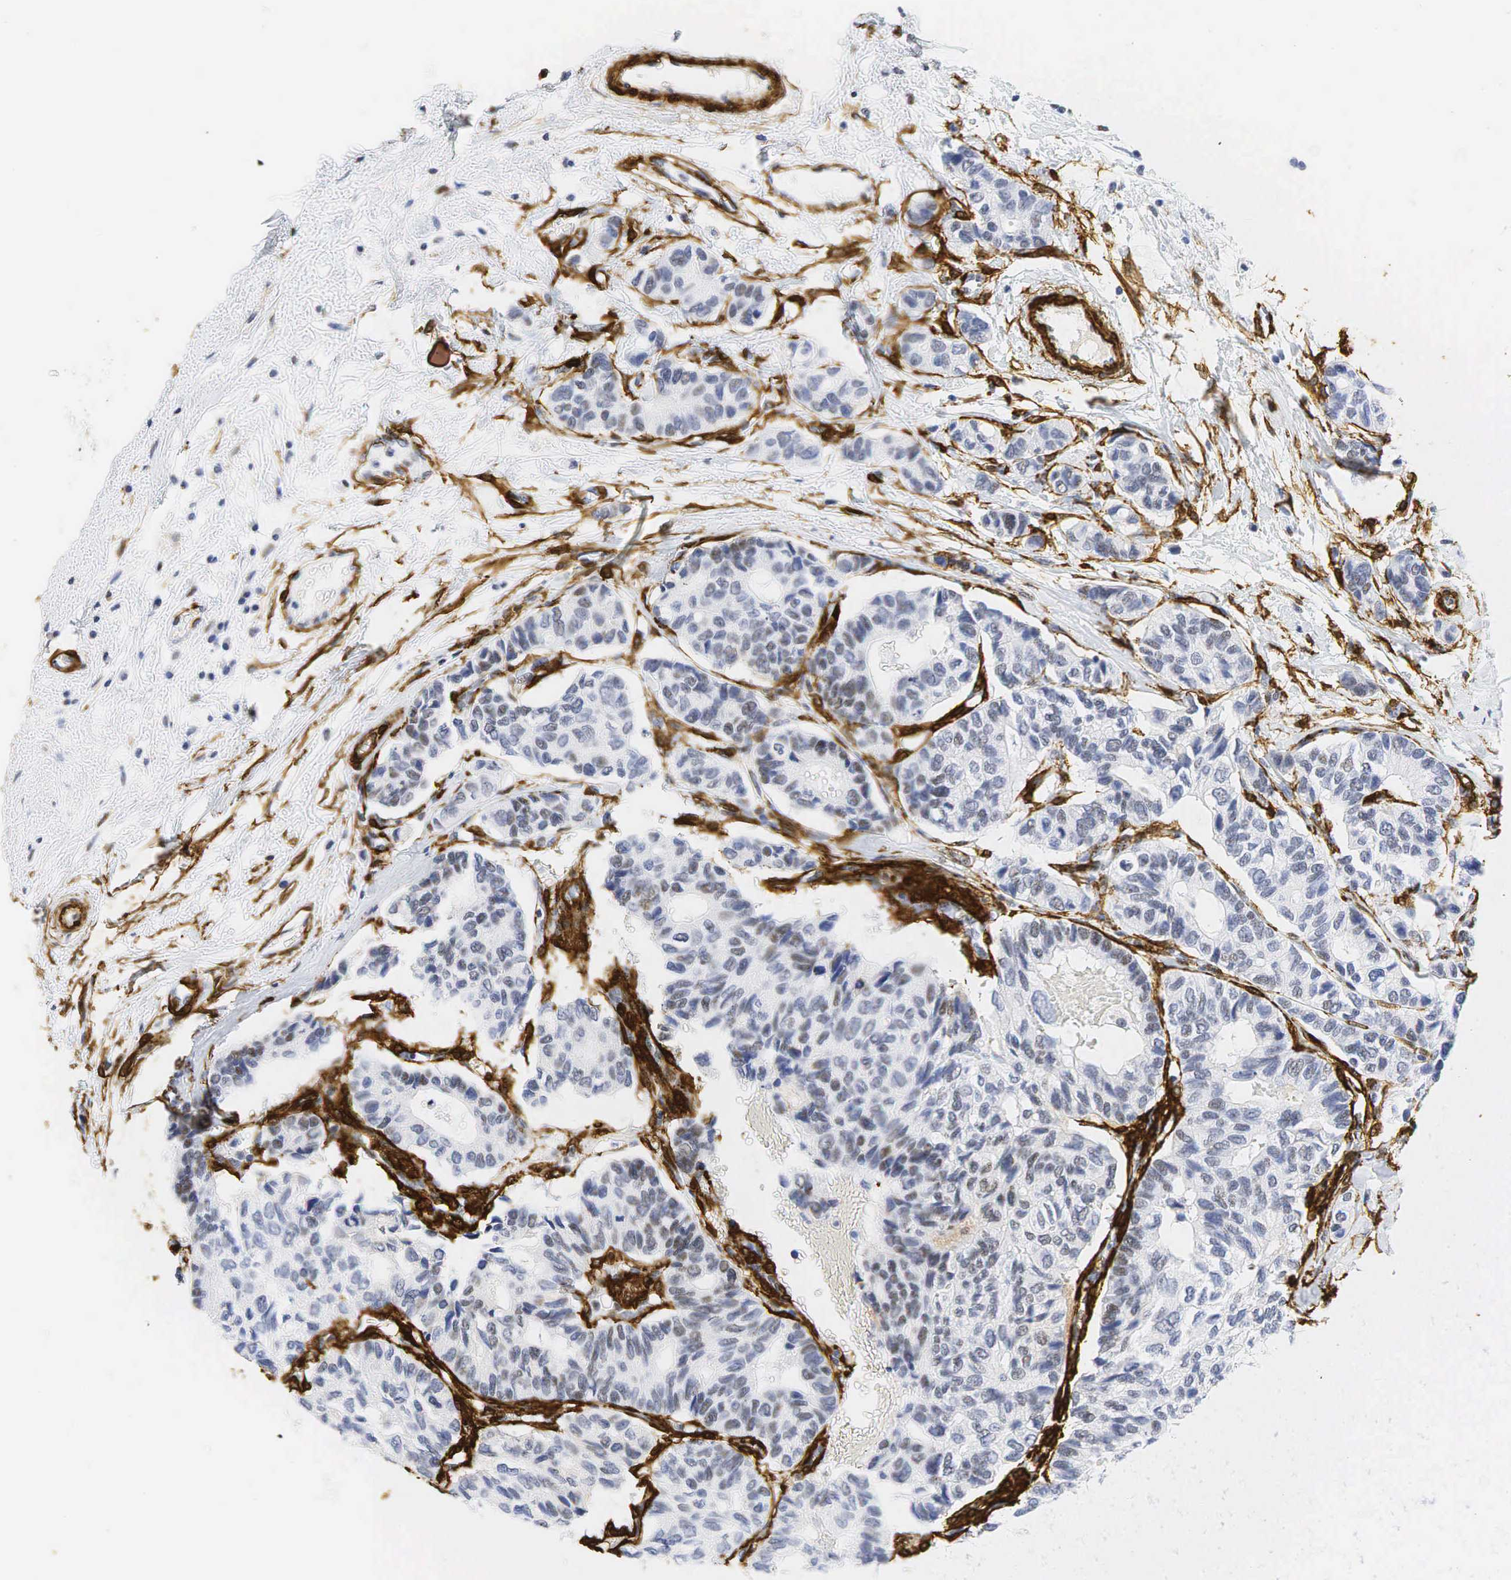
{"staining": {"intensity": "moderate", "quantity": "25%-75%", "location": "nuclear"}, "tissue": "breast cancer", "cell_type": "Tumor cells", "image_type": "cancer", "snomed": [{"axis": "morphology", "description": "Duct carcinoma"}, {"axis": "topography", "description": "Breast"}], "caption": "Immunohistochemistry (IHC) micrograph of human breast cancer (infiltrating ductal carcinoma) stained for a protein (brown), which exhibits medium levels of moderate nuclear expression in approximately 25%-75% of tumor cells.", "gene": "ACTA2", "patient": {"sex": "female", "age": 69}}